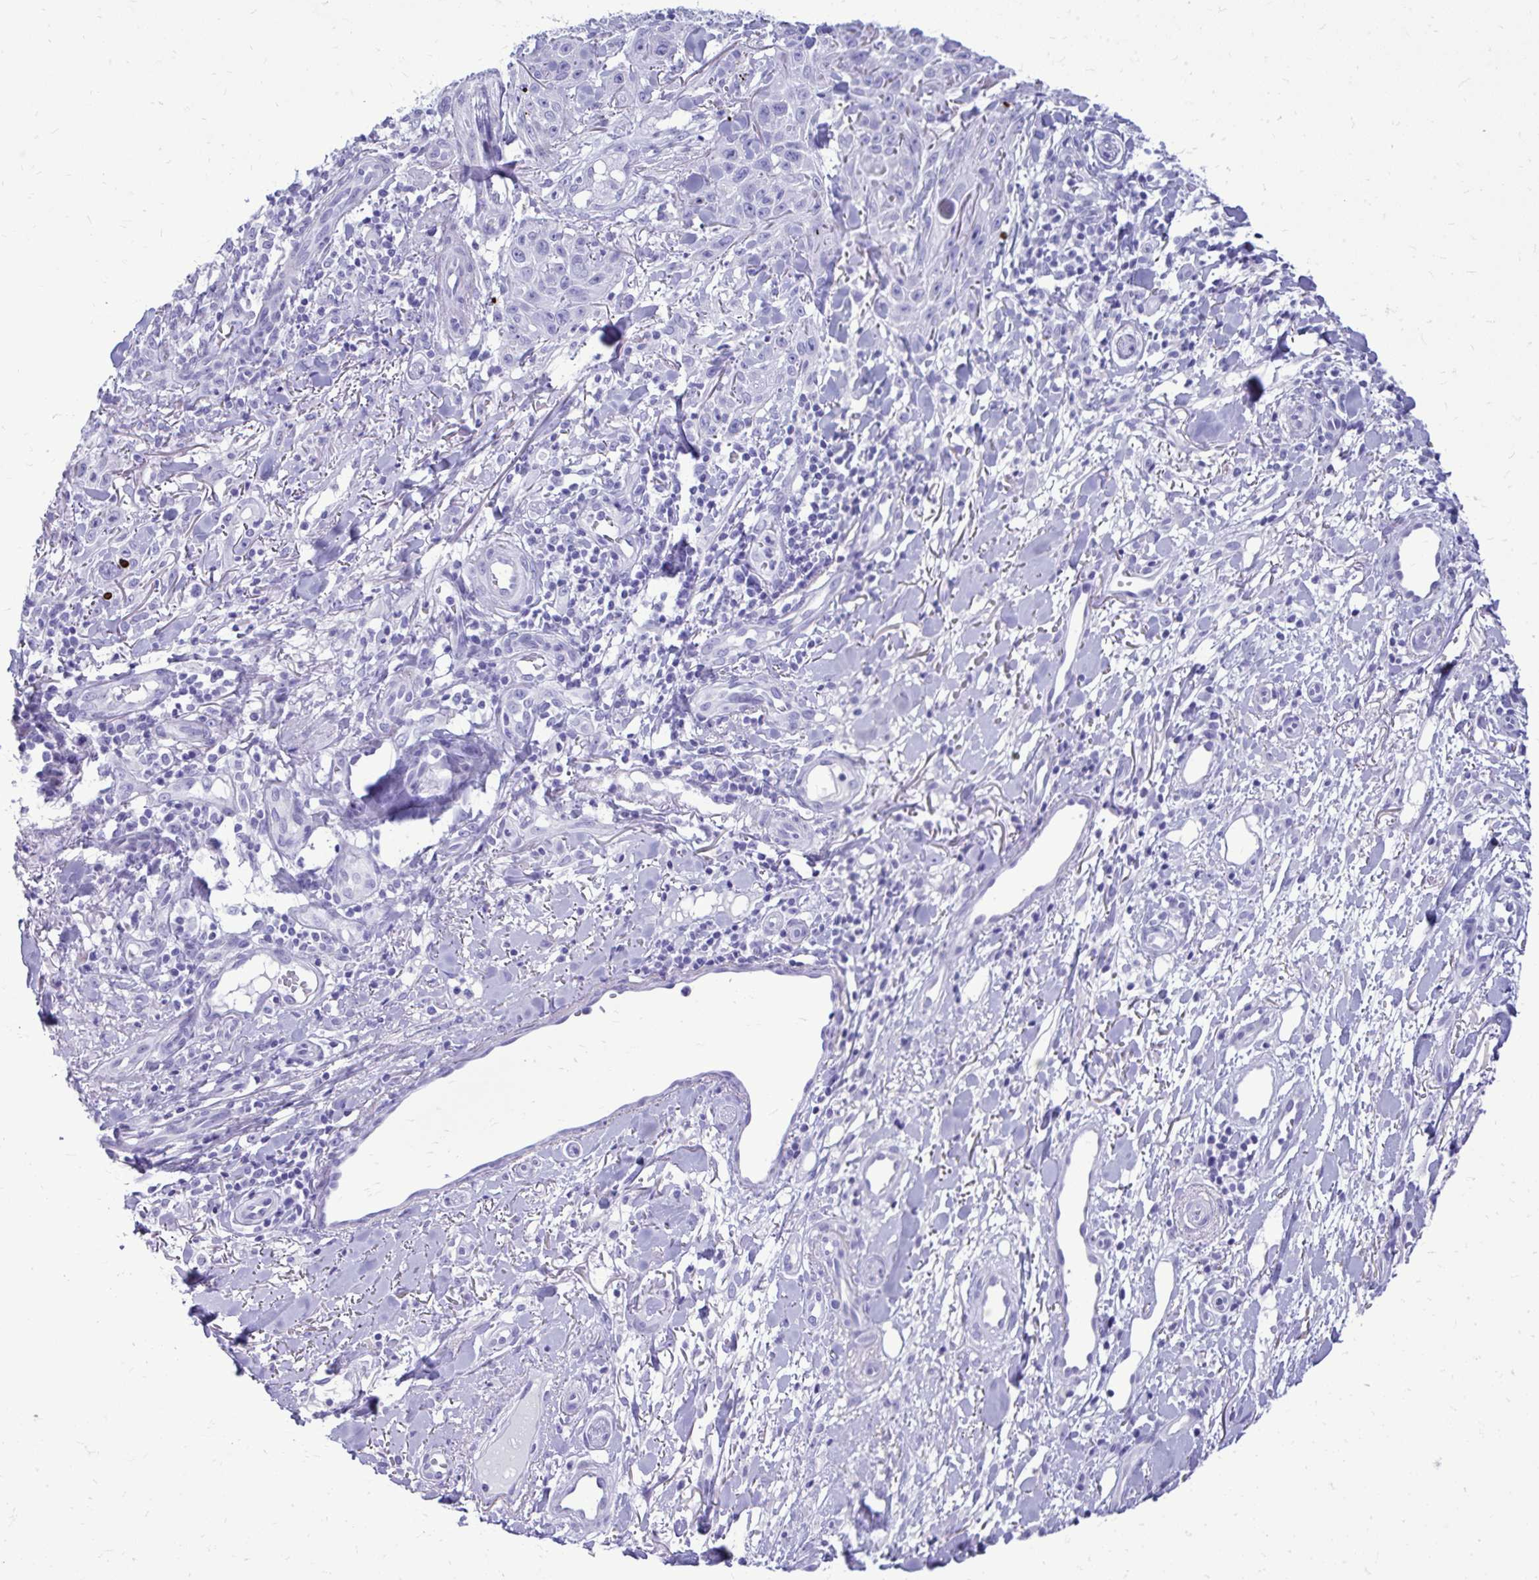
{"staining": {"intensity": "negative", "quantity": "none", "location": "none"}, "tissue": "skin cancer", "cell_type": "Tumor cells", "image_type": "cancer", "snomed": [{"axis": "morphology", "description": "Squamous cell carcinoma, NOS"}, {"axis": "topography", "description": "Skin"}], "caption": "This micrograph is of skin squamous cell carcinoma stained with immunohistochemistry (IHC) to label a protein in brown with the nuclei are counter-stained blue. There is no positivity in tumor cells.", "gene": "BCL6B", "patient": {"sex": "male", "age": 86}}